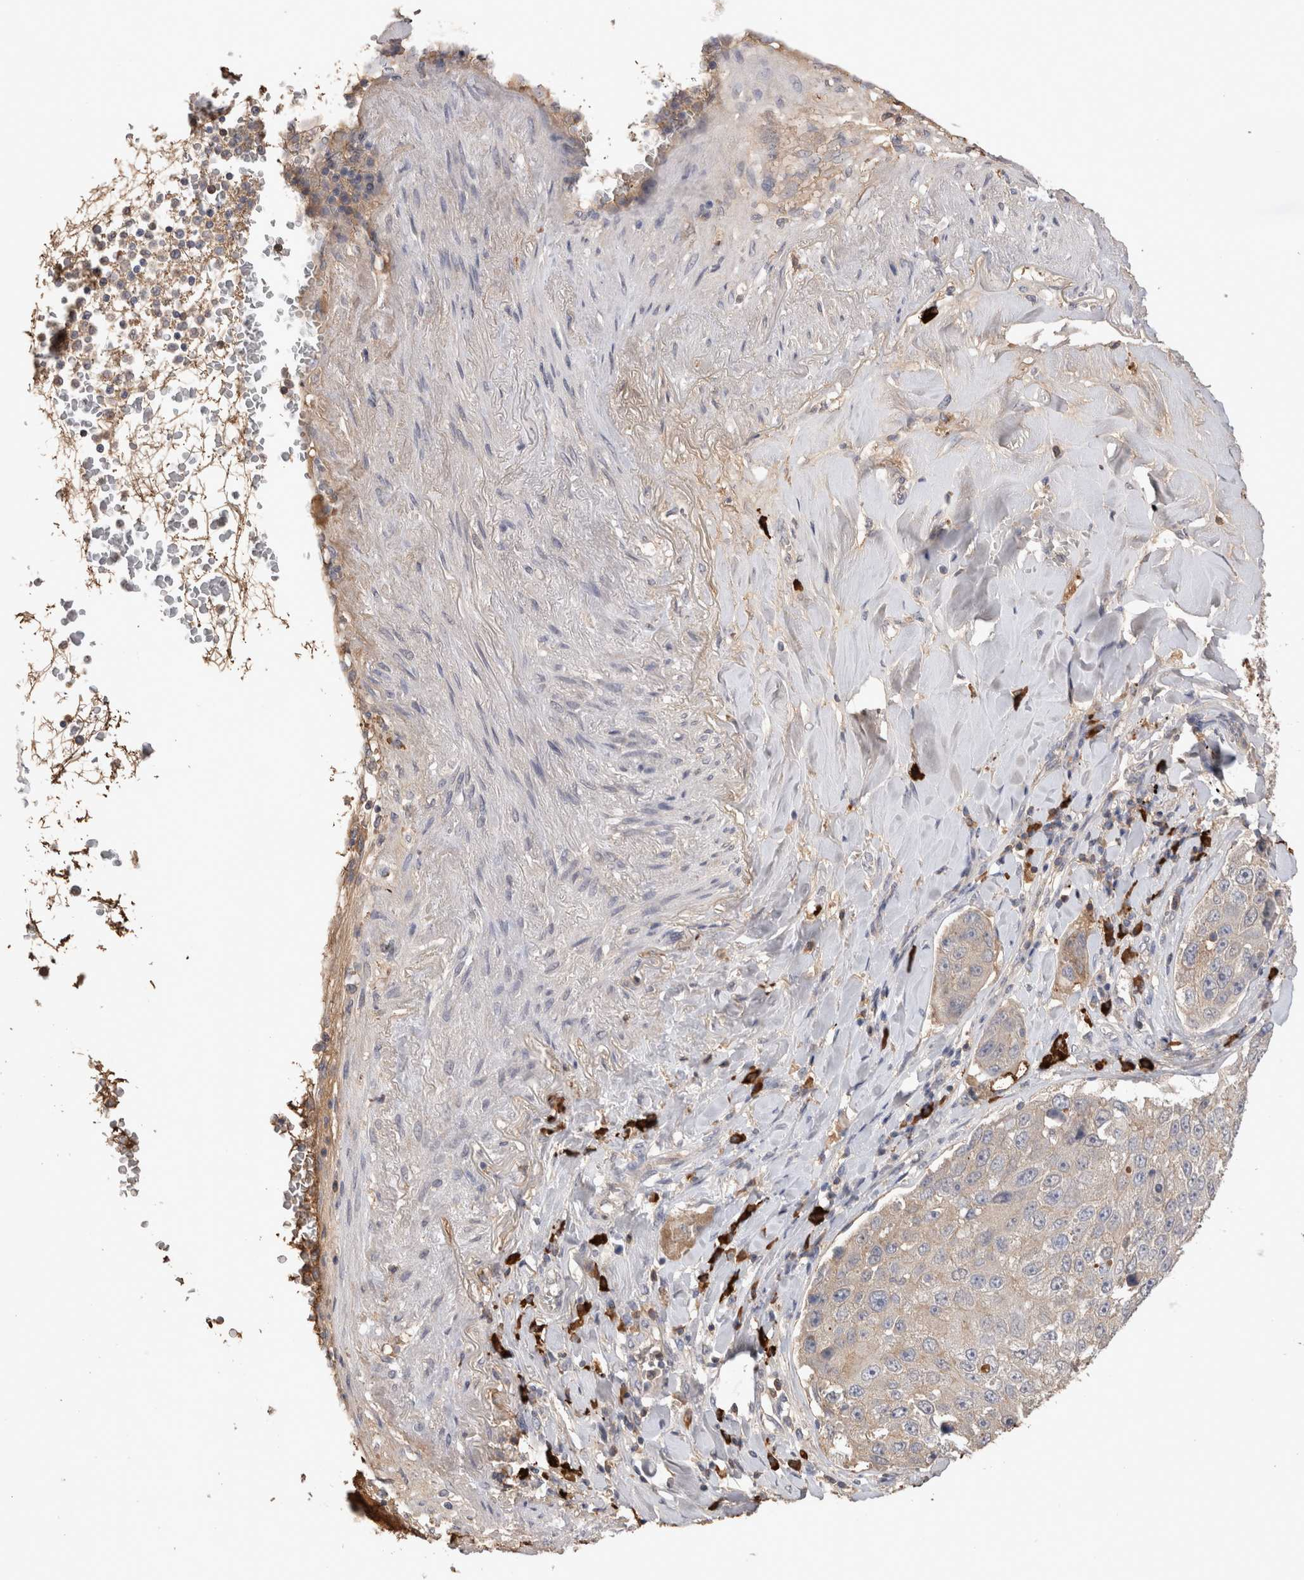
{"staining": {"intensity": "negative", "quantity": "none", "location": "none"}, "tissue": "lung cancer", "cell_type": "Tumor cells", "image_type": "cancer", "snomed": [{"axis": "morphology", "description": "Squamous cell carcinoma, NOS"}, {"axis": "topography", "description": "Lung"}], "caption": "This is a photomicrograph of IHC staining of lung squamous cell carcinoma, which shows no expression in tumor cells.", "gene": "PPP3CC", "patient": {"sex": "male", "age": 61}}